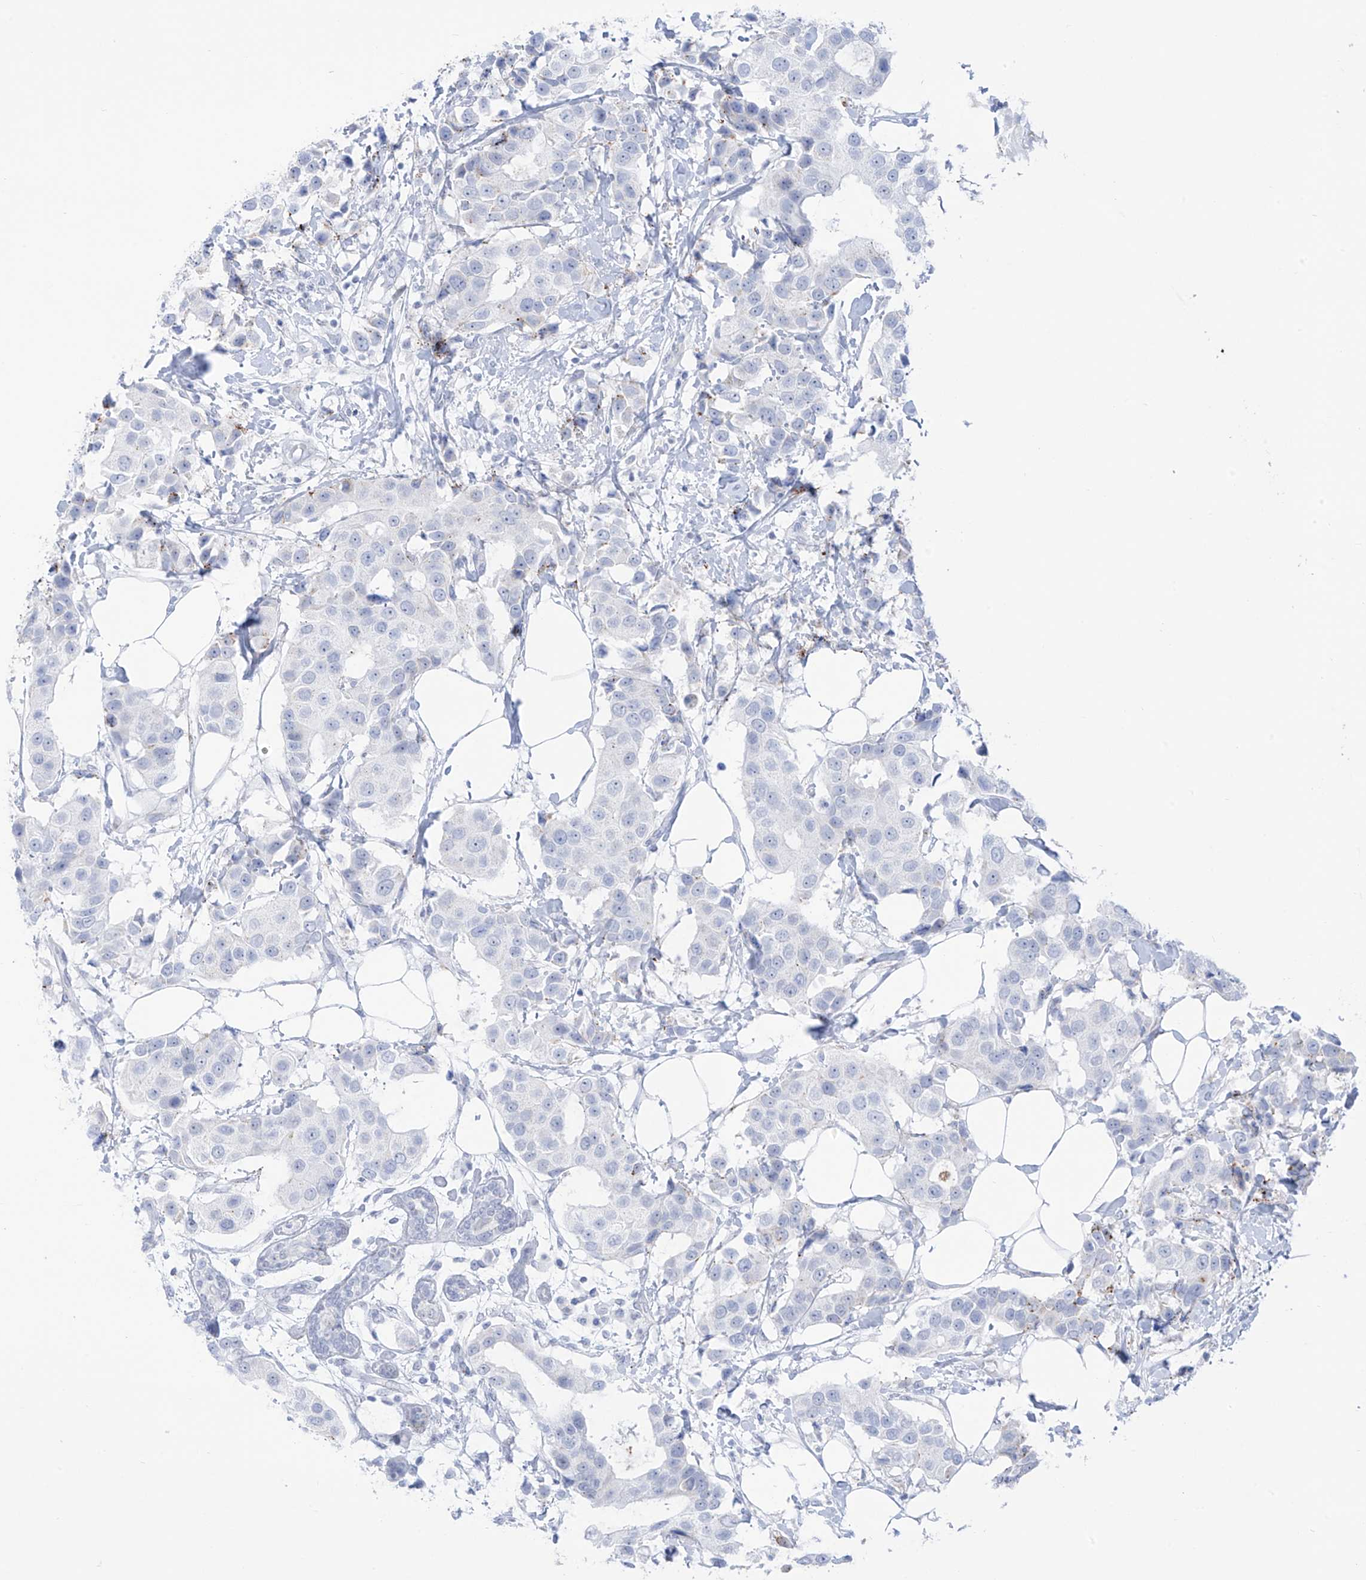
{"staining": {"intensity": "negative", "quantity": "none", "location": "none"}, "tissue": "breast cancer", "cell_type": "Tumor cells", "image_type": "cancer", "snomed": [{"axis": "morphology", "description": "Normal tissue, NOS"}, {"axis": "morphology", "description": "Duct carcinoma"}, {"axis": "topography", "description": "Breast"}], "caption": "High power microscopy photomicrograph of an immunohistochemistry image of breast cancer, revealing no significant expression in tumor cells.", "gene": "PSPH", "patient": {"sex": "female", "age": 39}}